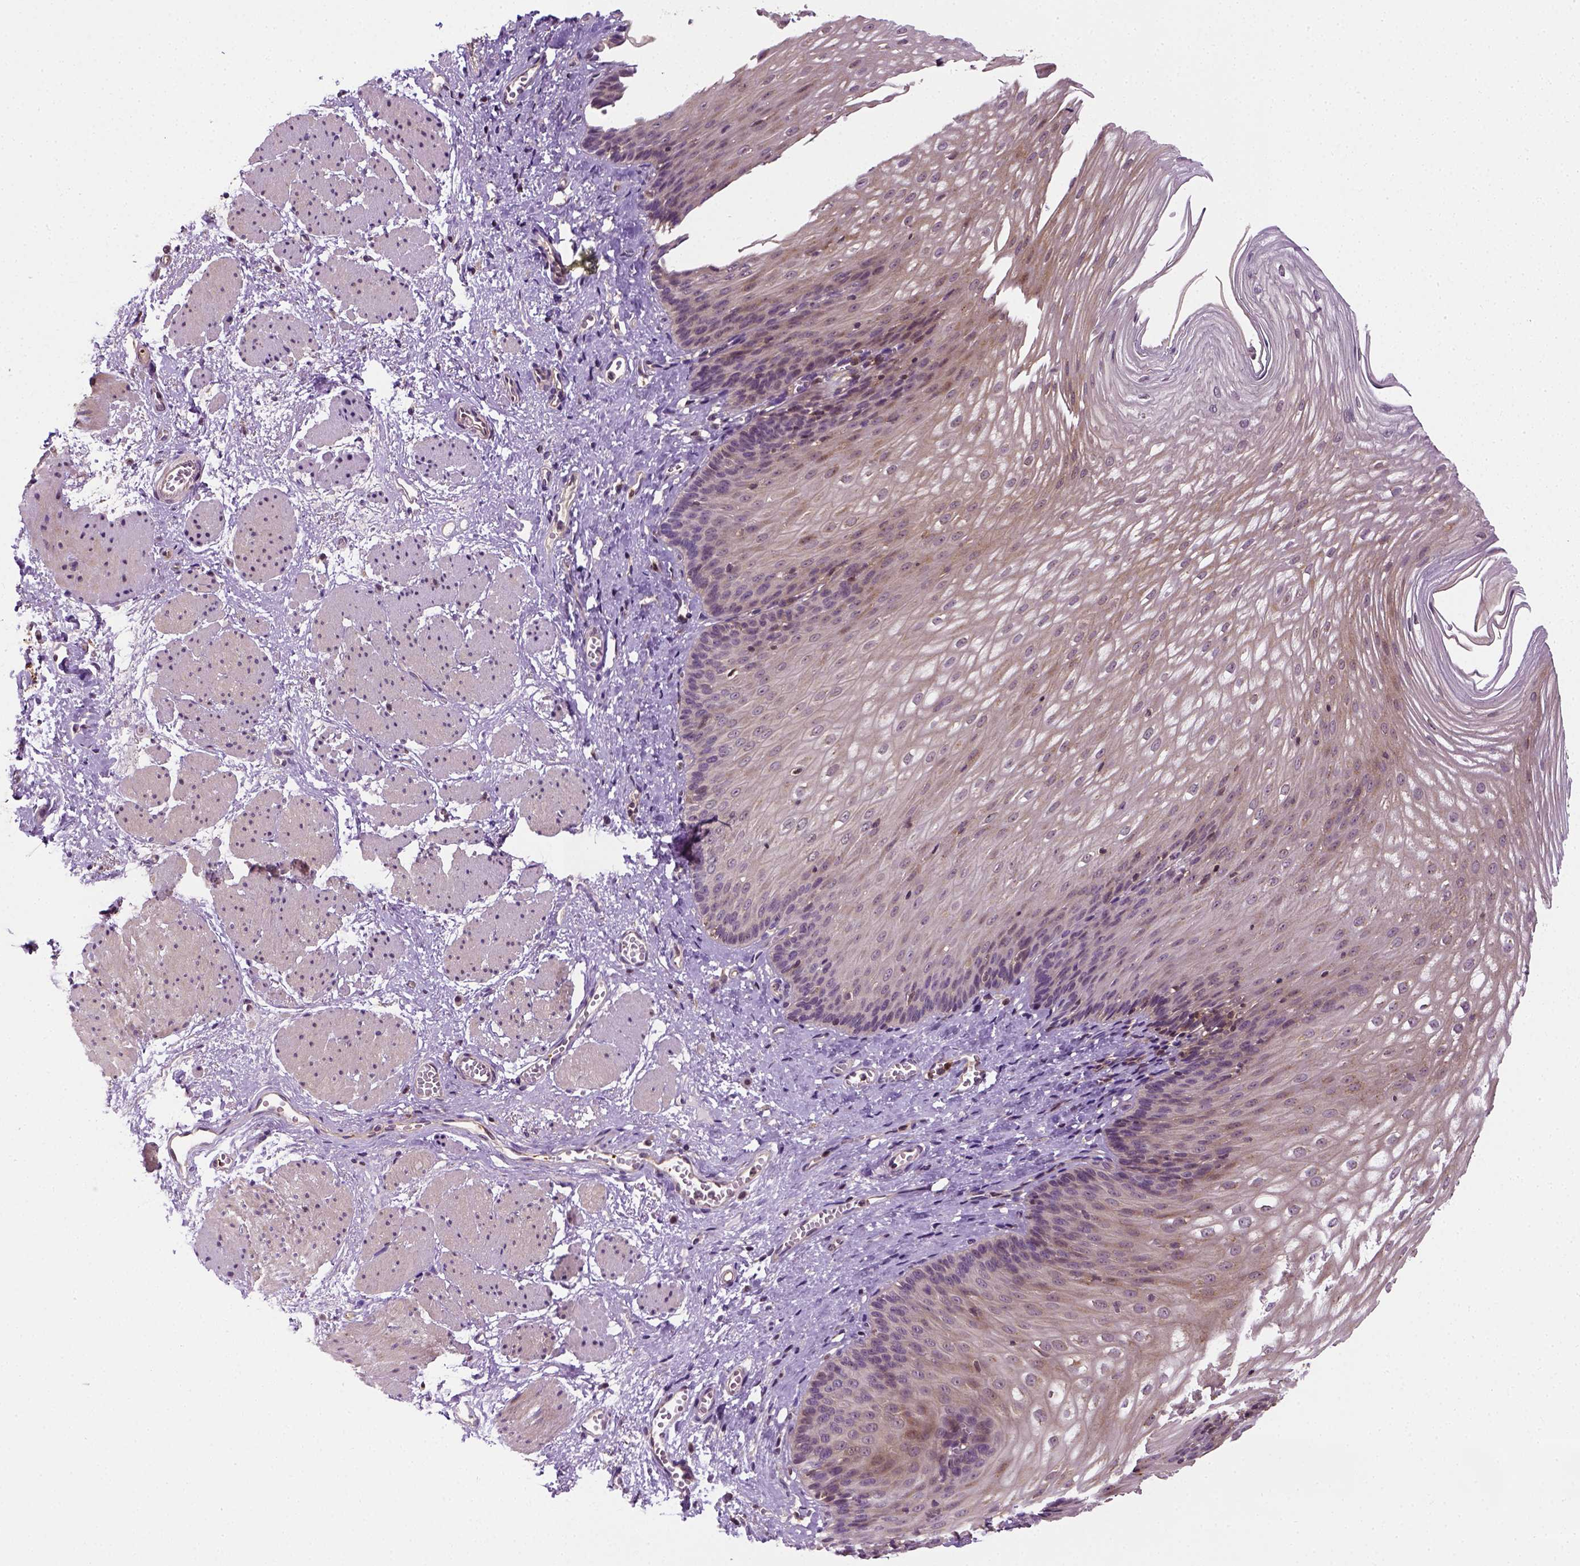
{"staining": {"intensity": "weak", "quantity": "<25%", "location": "cytoplasmic/membranous"}, "tissue": "esophagus", "cell_type": "Squamous epithelial cells", "image_type": "normal", "snomed": [{"axis": "morphology", "description": "Normal tissue, NOS"}, {"axis": "topography", "description": "Esophagus"}], "caption": "An IHC photomicrograph of unremarkable esophagus is shown. There is no staining in squamous epithelial cells of esophagus. (DAB immunohistochemistry (IHC) visualized using brightfield microscopy, high magnification).", "gene": "MATK", "patient": {"sex": "male", "age": 62}}